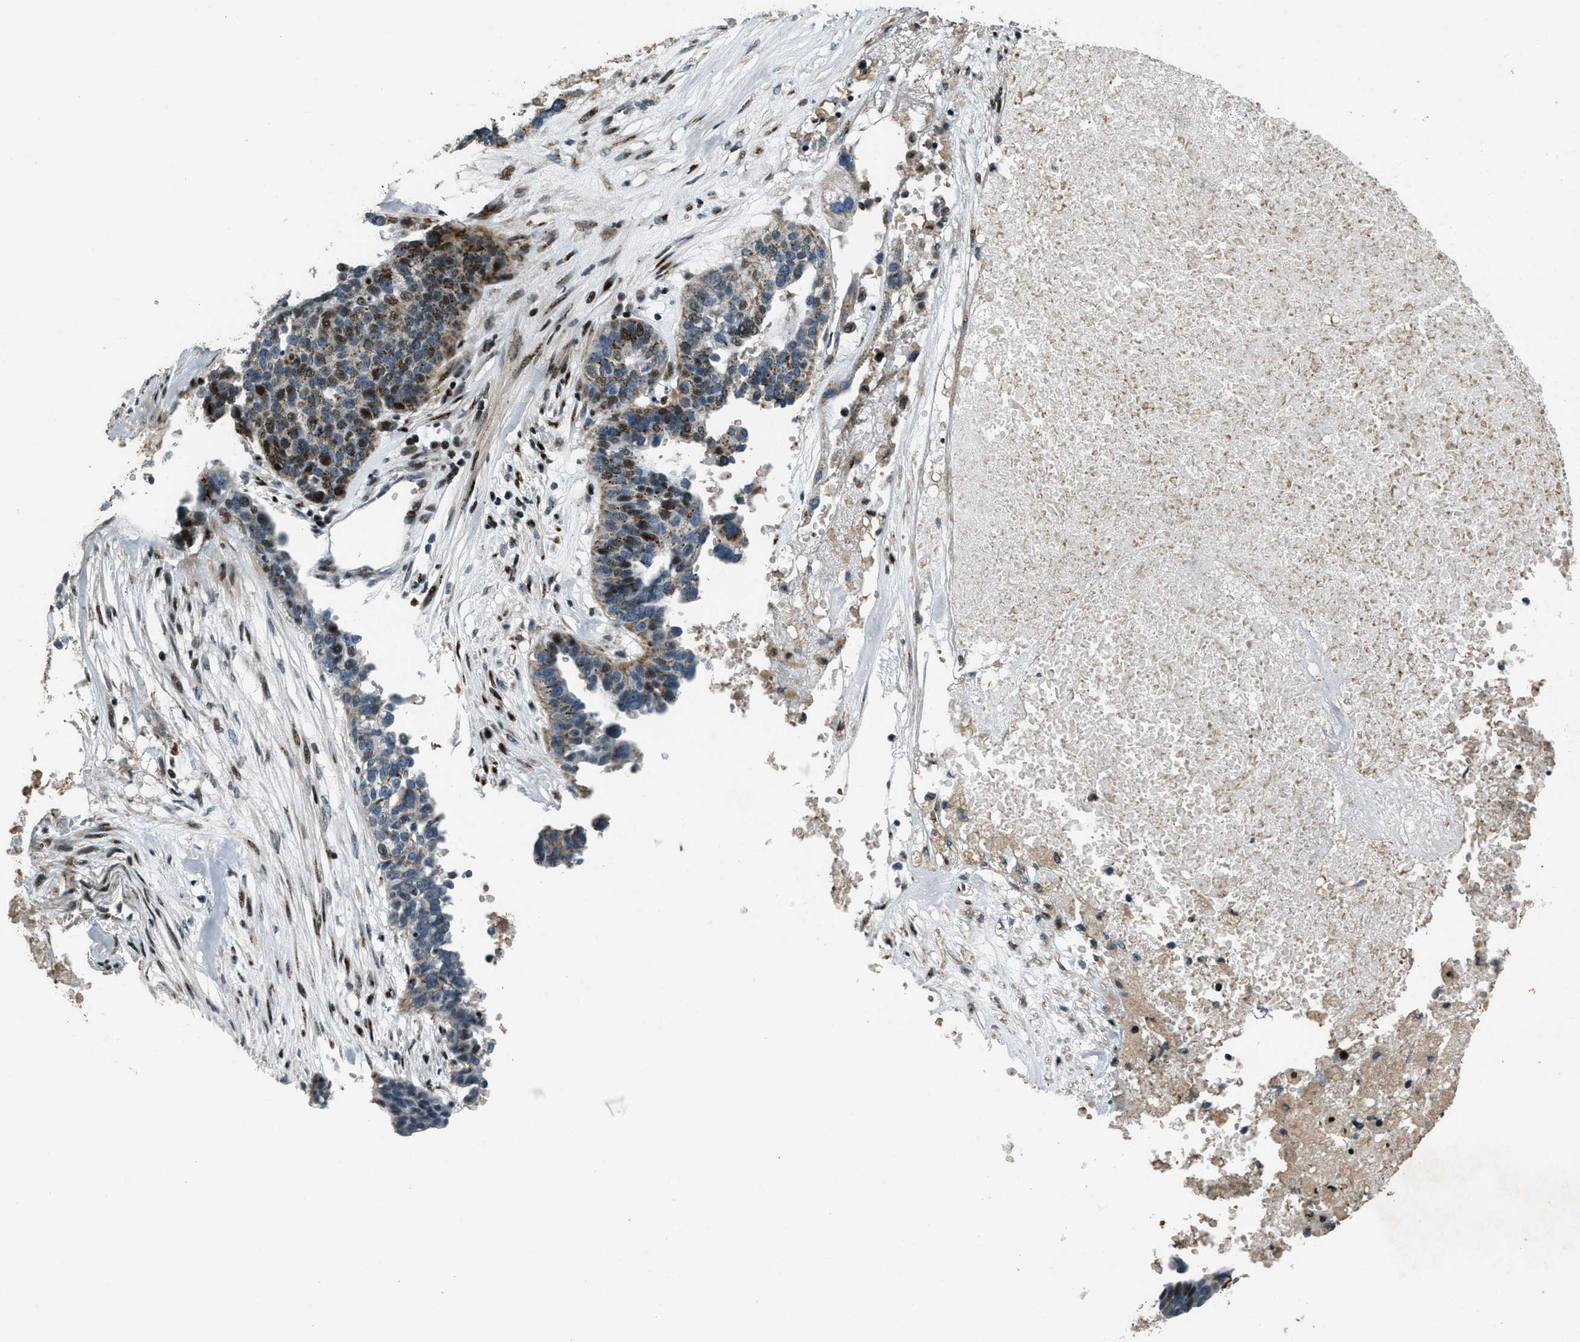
{"staining": {"intensity": "moderate", "quantity": "25%-75%", "location": "cytoplasmic/membranous,nuclear"}, "tissue": "ovarian cancer", "cell_type": "Tumor cells", "image_type": "cancer", "snomed": [{"axis": "morphology", "description": "Cystadenocarcinoma, serous, NOS"}, {"axis": "topography", "description": "Ovary"}], "caption": "Protein expression analysis of ovarian cancer shows moderate cytoplasmic/membranous and nuclear expression in approximately 25%-75% of tumor cells.", "gene": "GPC6", "patient": {"sex": "female", "age": 59}}